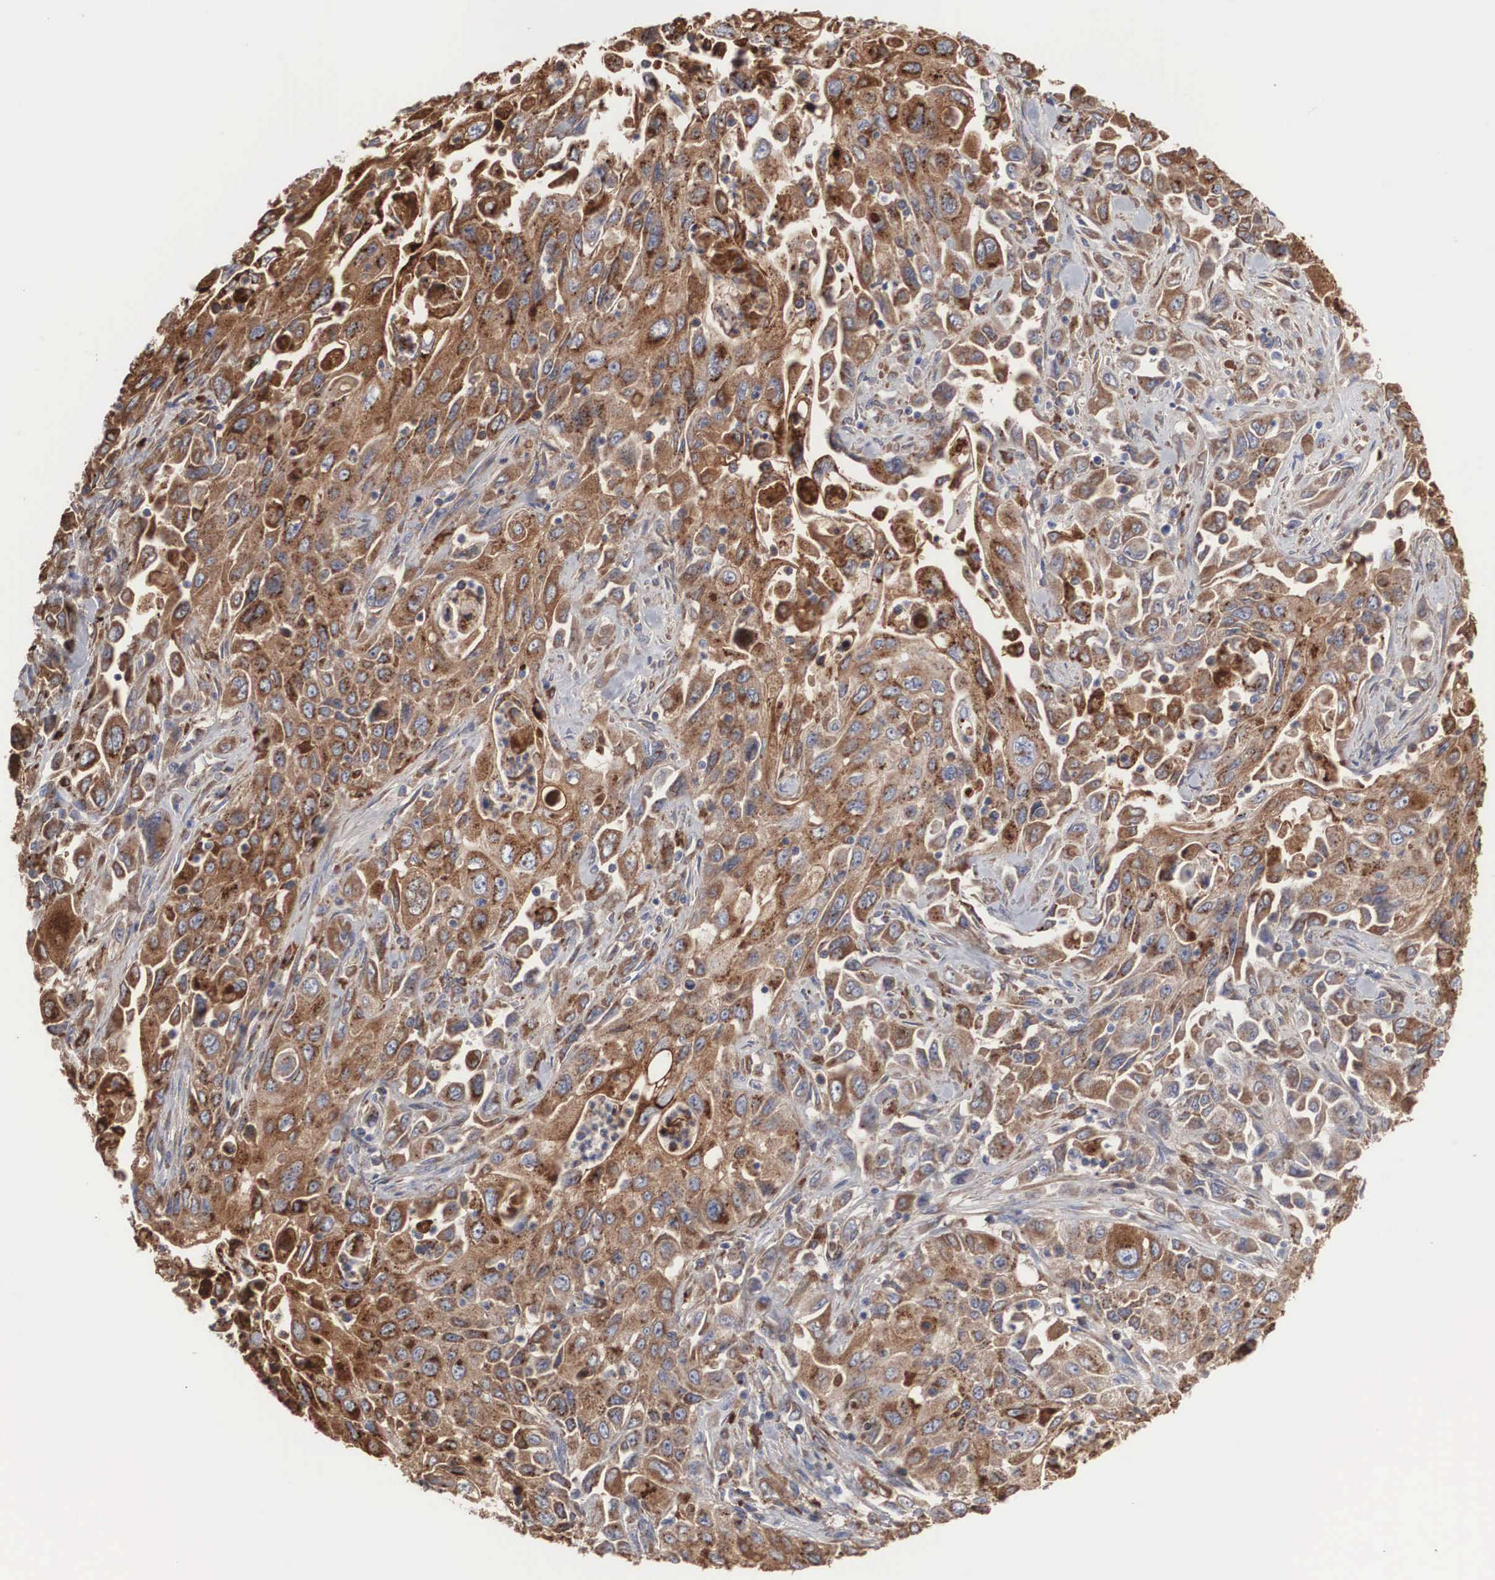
{"staining": {"intensity": "moderate", "quantity": ">75%", "location": "cytoplasmic/membranous"}, "tissue": "pancreatic cancer", "cell_type": "Tumor cells", "image_type": "cancer", "snomed": [{"axis": "morphology", "description": "Adenocarcinoma, NOS"}, {"axis": "topography", "description": "Pancreas"}], "caption": "Pancreatic cancer (adenocarcinoma) stained with a protein marker reveals moderate staining in tumor cells.", "gene": "LGALS3BP", "patient": {"sex": "male", "age": 70}}